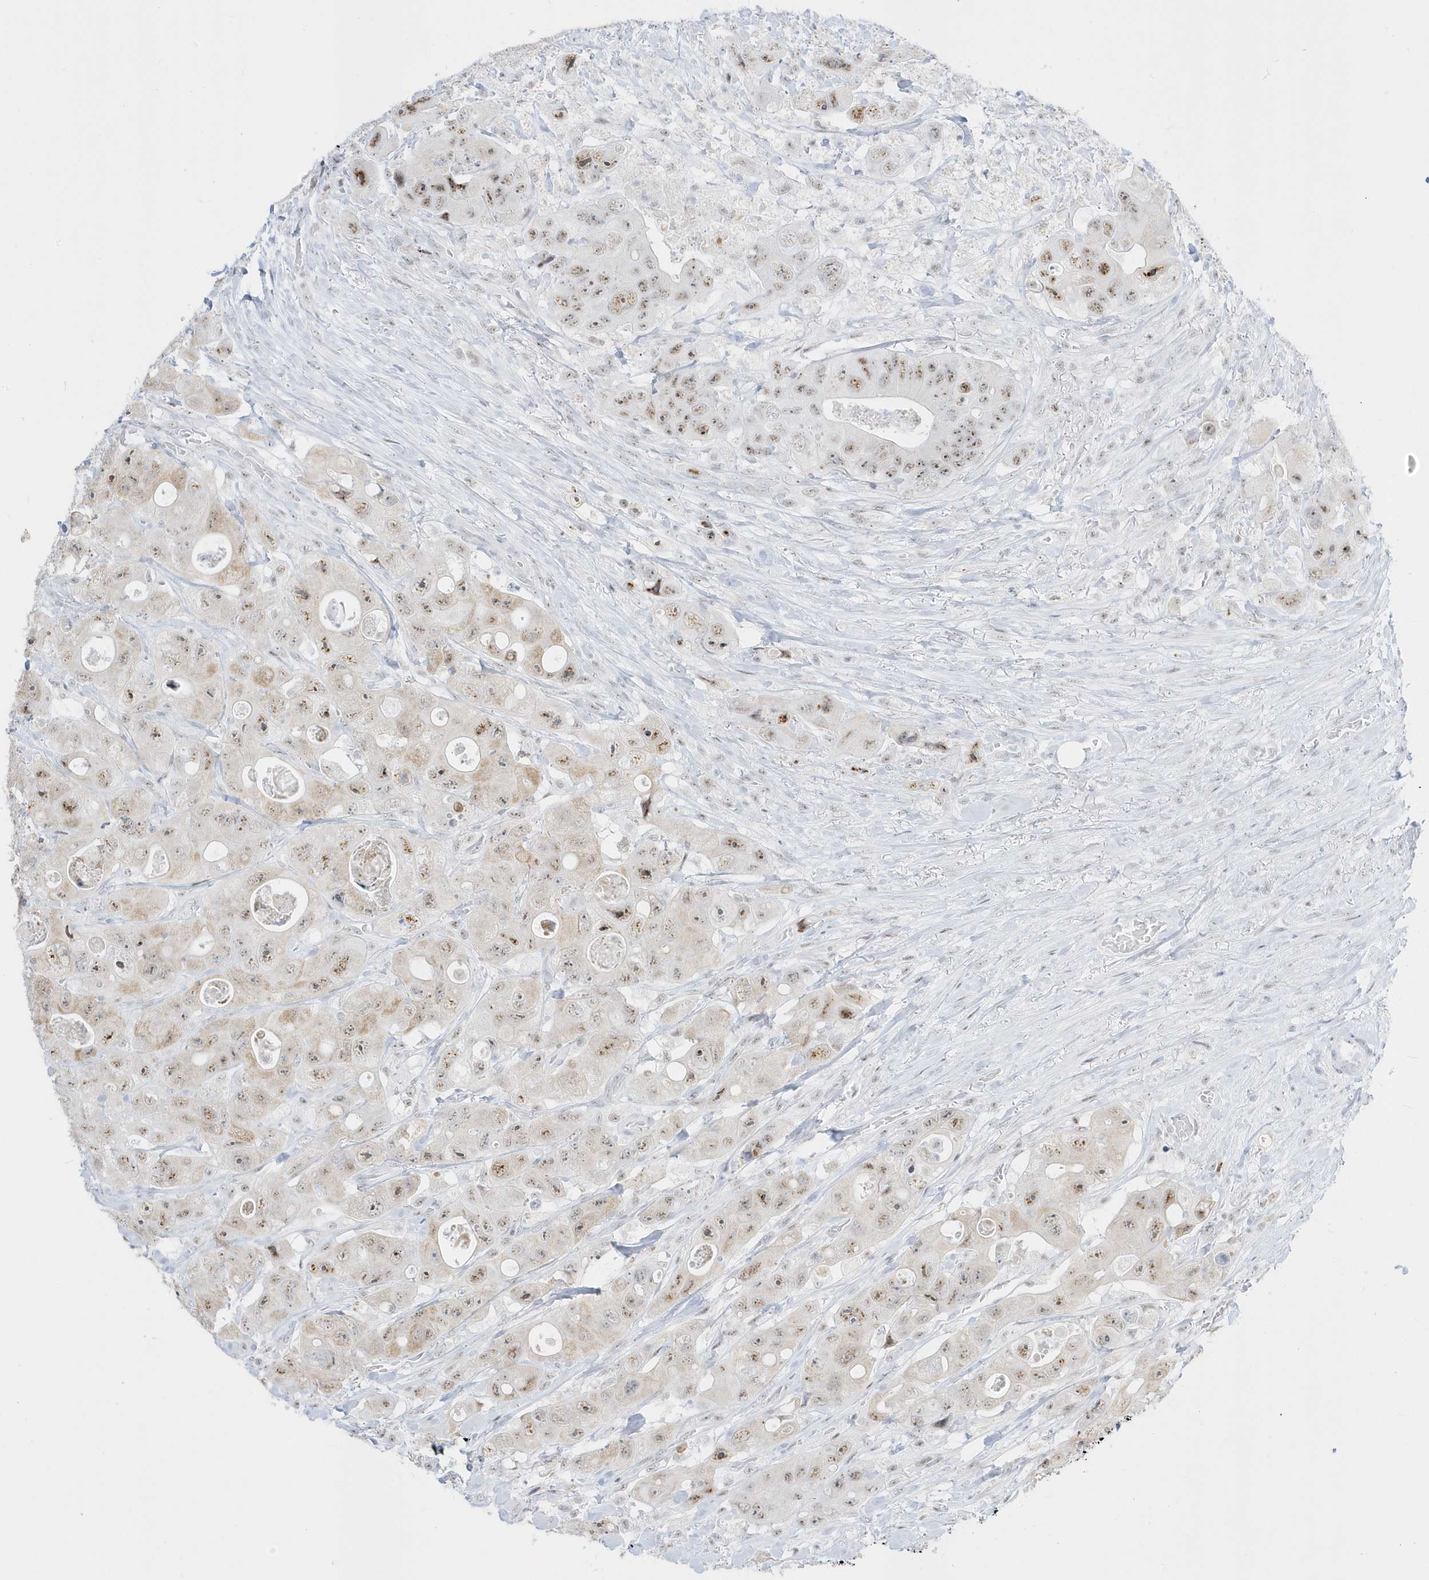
{"staining": {"intensity": "moderate", "quantity": ">75%", "location": "nuclear"}, "tissue": "colorectal cancer", "cell_type": "Tumor cells", "image_type": "cancer", "snomed": [{"axis": "morphology", "description": "Adenocarcinoma, NOS"}, {"axis": "topography", "description": "Colon"}], "caption": "Protein positivity by immunohistochemistry shows moderate nuclear positivity in about >75% of tumor cells in colorectal adenocarcinoma.", "gene": "PLEKHN1", "patient": {"sex": "female", "age": 46}}